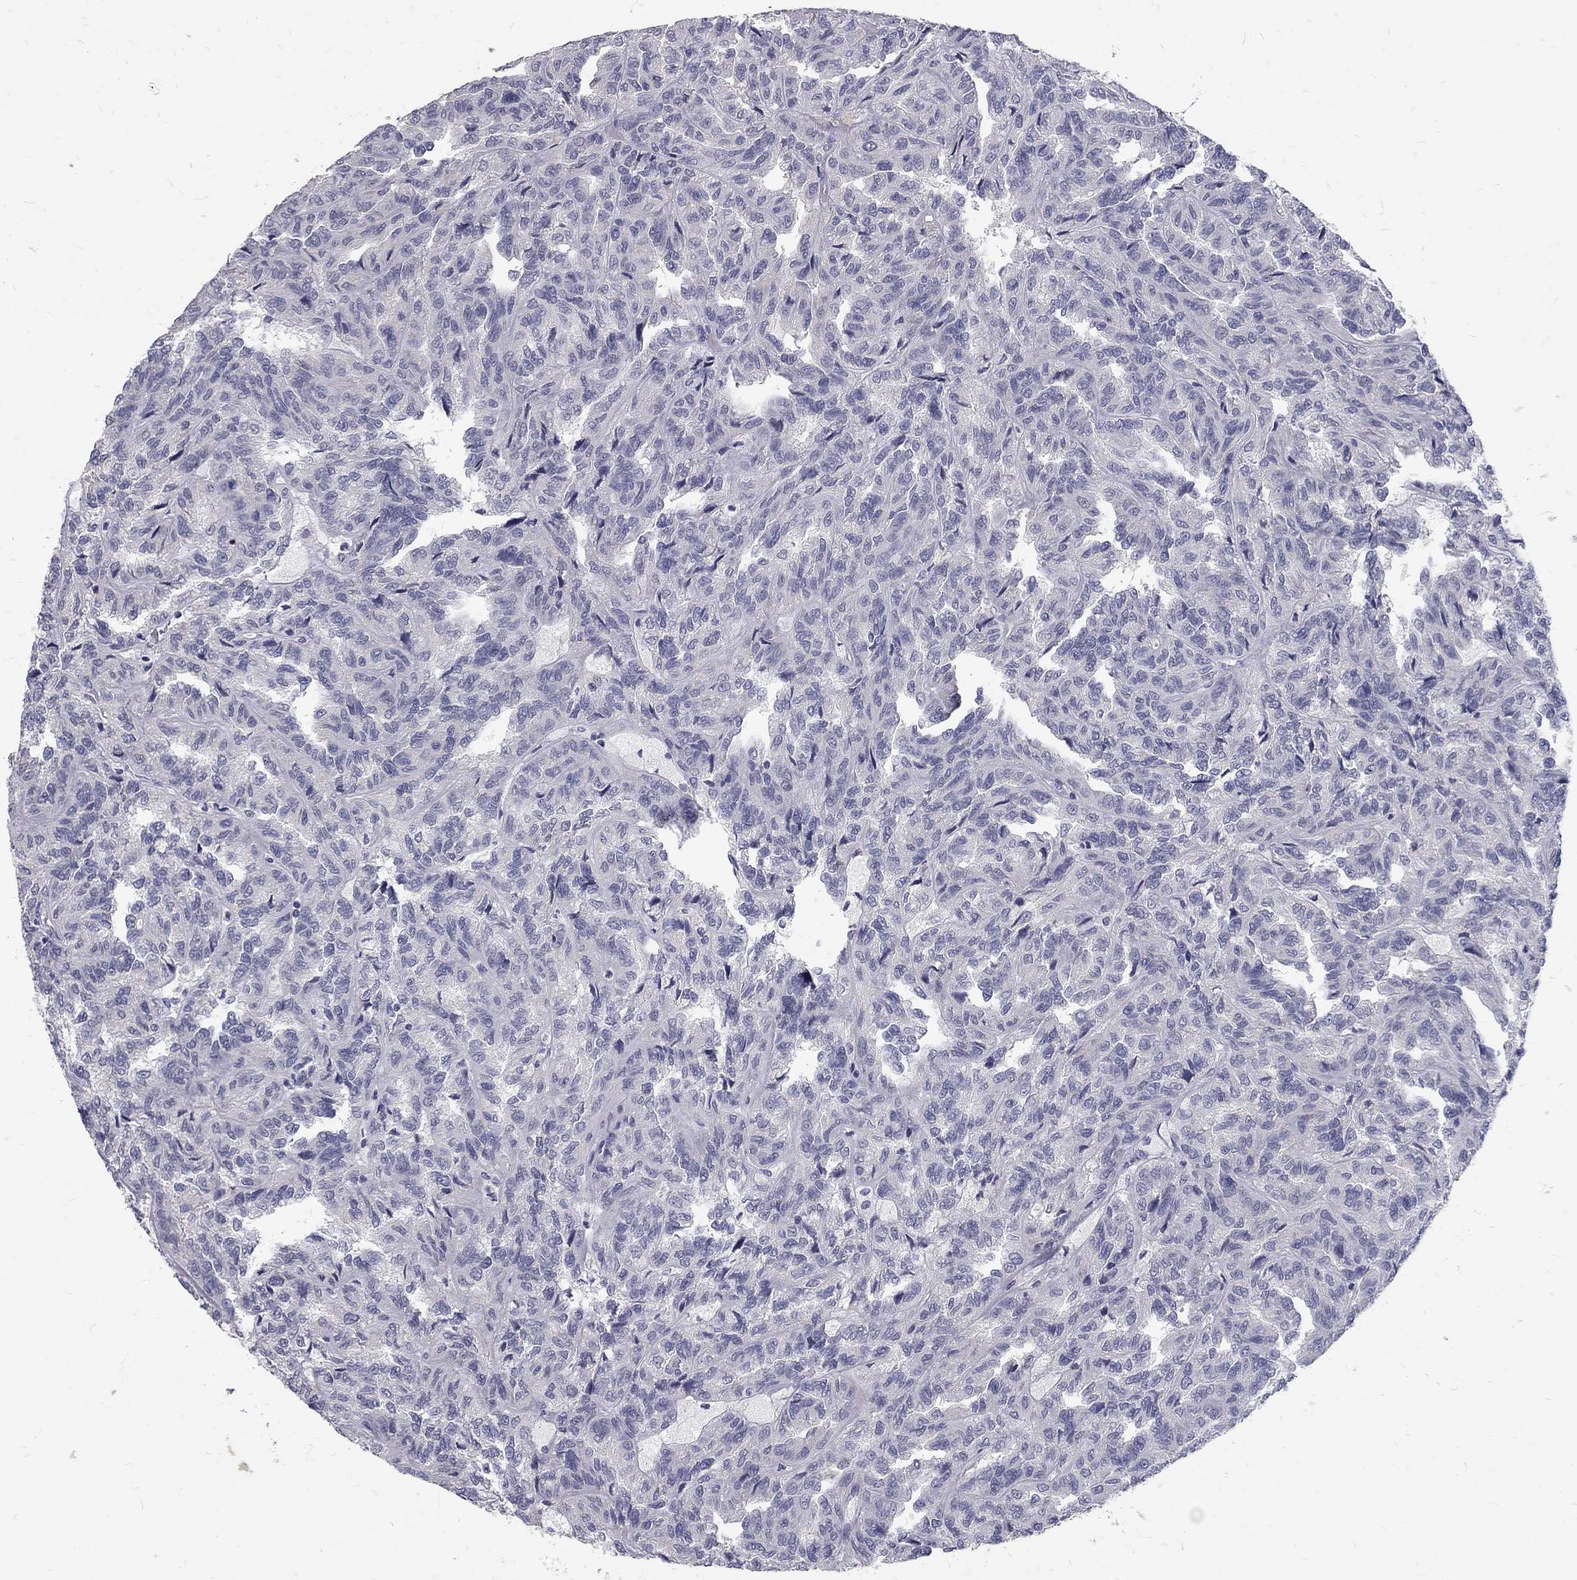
{"staining": {"intensity": "negative", "quantity": "none", "location": "none"}, "tissue": "renal cancer", "cell_type": "Tumor cells", "image_type": "cancer", "snomed": [{"axis": "morphology", "description": "Adenocarcinoma, NOS"}, {"axis": "topography", "description": "Kidney"}], "caption": "Photomicrograph shows no protein expression in tumor cells of renal cancer (adenocarcinoma) tissue.", "gene": "NOS1", "patient": {"sex": "male", "age": 79}}